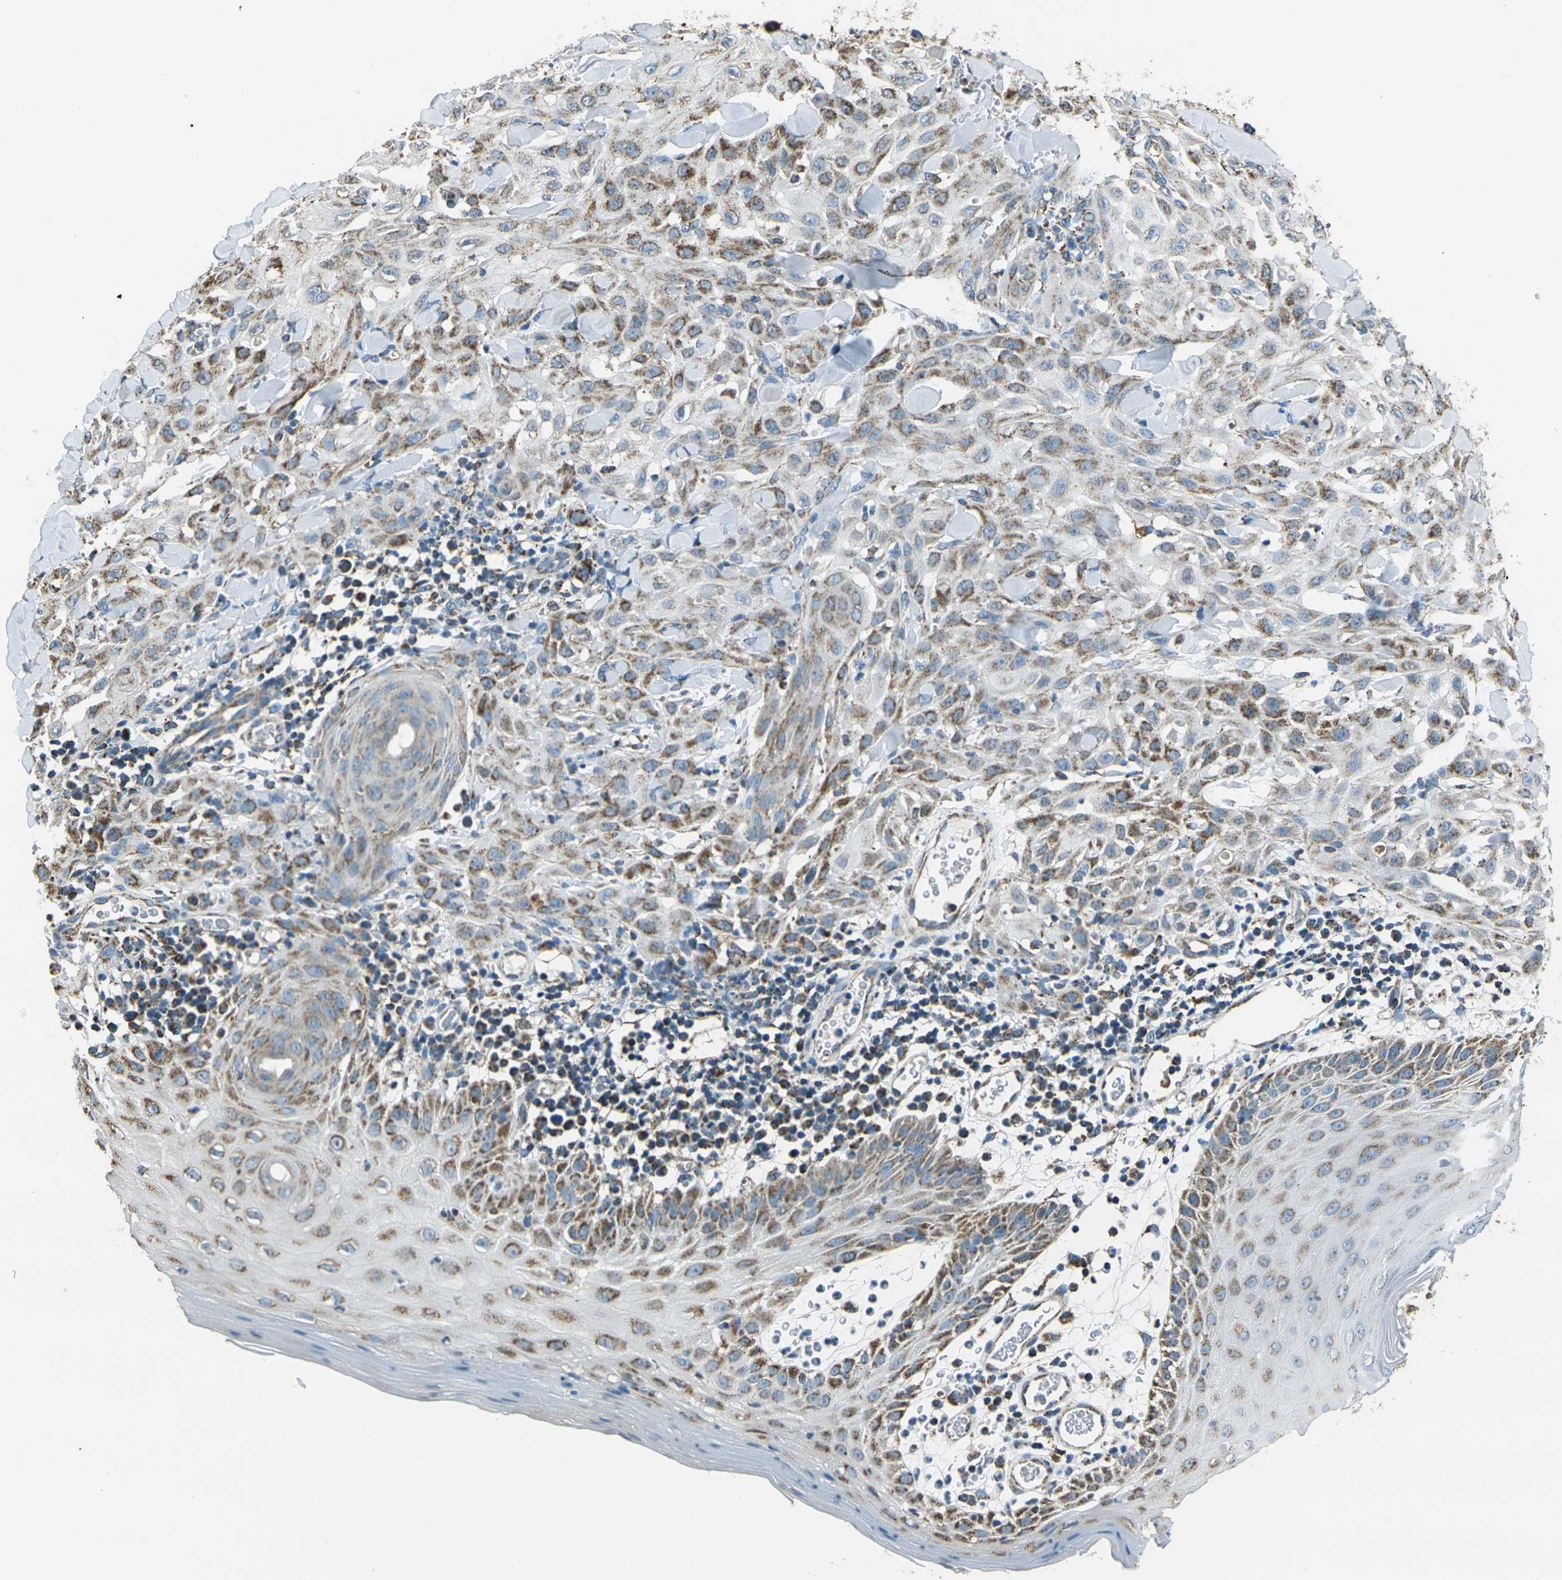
{"staining": {"intensity": "moderate", "quantity": ">75%", "location": "cytoplasmic/membranous"}, "tissue": "skin cancer", "cell_type": "Tumor cells", "image_type": "cancer", "snomed": [{"axis": "morphology", "description": "Squamous cell carcinoma, NOS"}, {"axis": "topography", "description": "Skin"}], "caption": "DAB (3,3'-diaminobenzidine) immunohistochemical staining of skin squamous cell carcinoma displays moderate cytoplasmic/membranous protein positivity in about >75% of tumor cells. The staining was performed using DAB to visualize the protein expression in brown, while the nuclei were stained in blue with hematoxylin (Magnification: 20x).", "gene": "IRF3", "patient": {"sex": "male", "age": 24}}